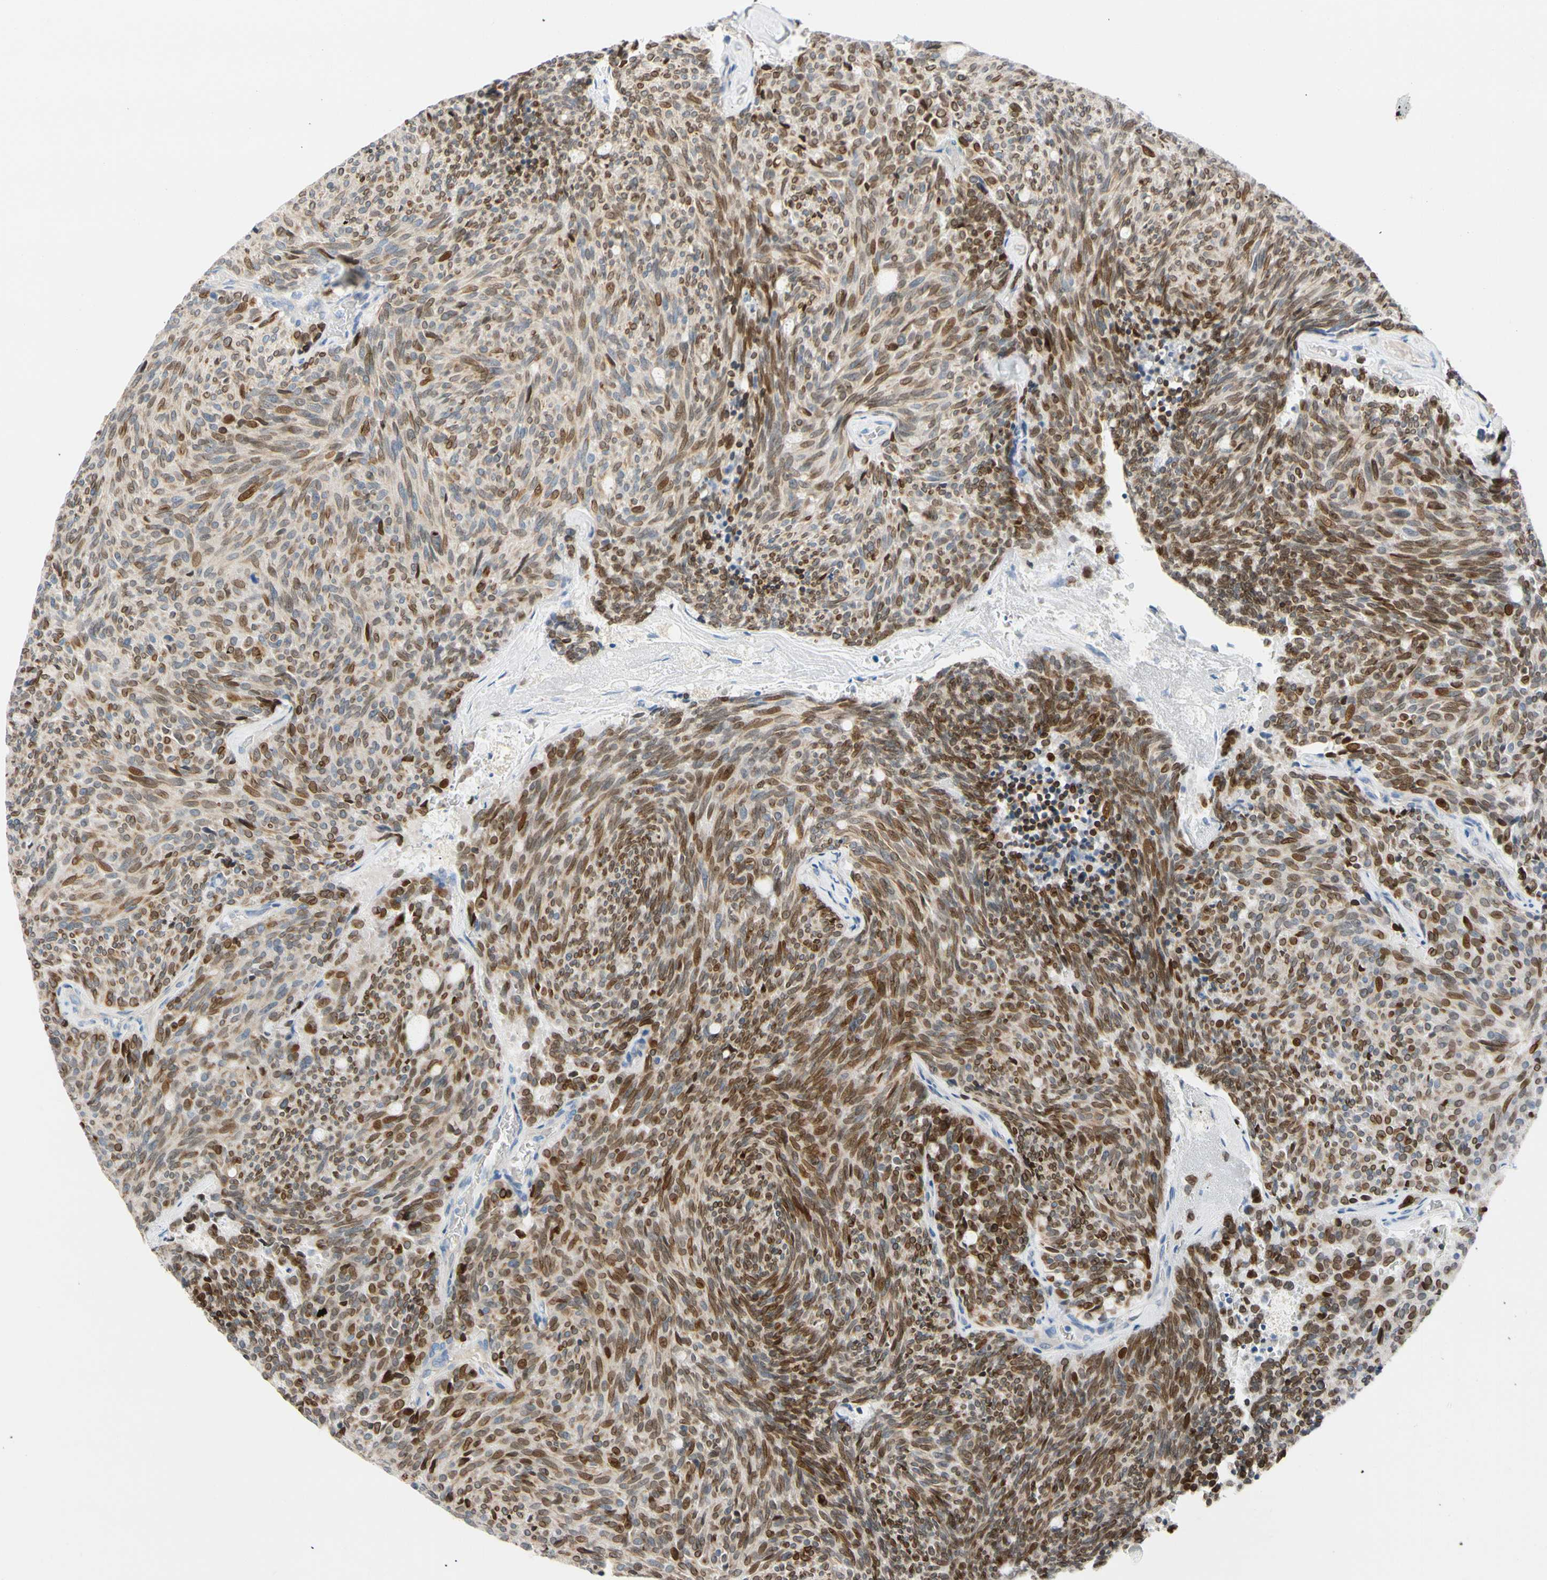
{"staining": {"intensity": "moderate", "quantity": ">75%", "location": "nuclear"}, "tissue": "carcinoid", "cell_type": "Tumor cells", "image_type": "cancer", "snomed": [{"axis": "morphology", "description": "Carcinoid, malignant, NOS"}, {"axis": "topography", "description": "Pancreas"}], "caption": "Moderate nuclear positivity is identified in about >75% of tumor cells in carcinoid. (IHC, brightfield microscopy, high magnification).", "gene": "ZNF132", "patient": {"sex": "female", "age": 54}}